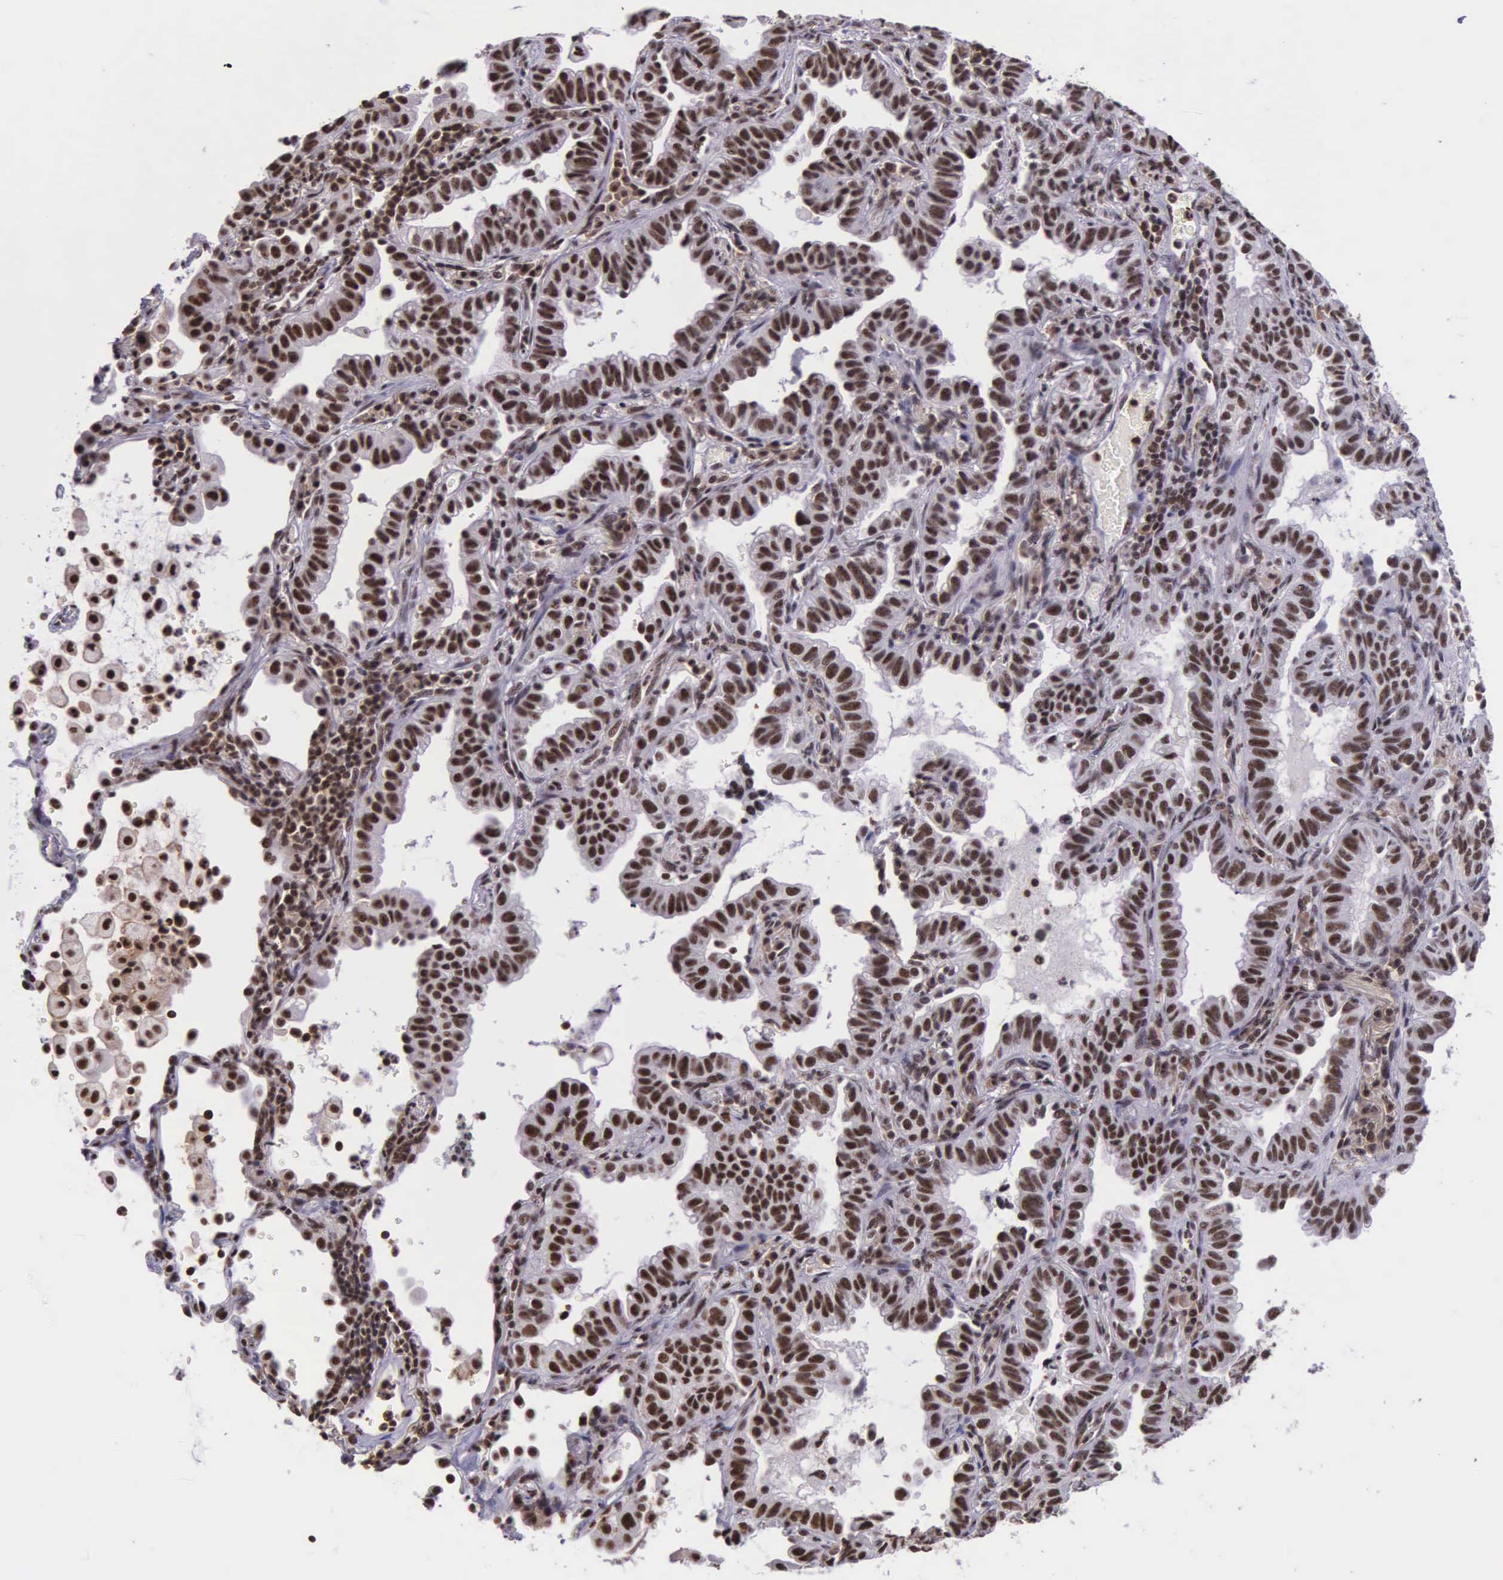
{"staining": {"intensity": "moderate", "quantity": ">75%", "location": "nuclear"}, "tissue": "lung cancer", "cell_type": "Tumor cells", "image_type": "cancer", "snomed": [{"axis": "morphology", "description": "Adenocarcinoma, NOS"}, {"axis": "topography", "description": "Lung"}], "caption": "Tumor cells show medium levels of moderate nuclear expression in about >75% of cells in adenocarcinoma (lung).", "gene": "FAM47A", "patient": {"sex": "female", "age": 50}}